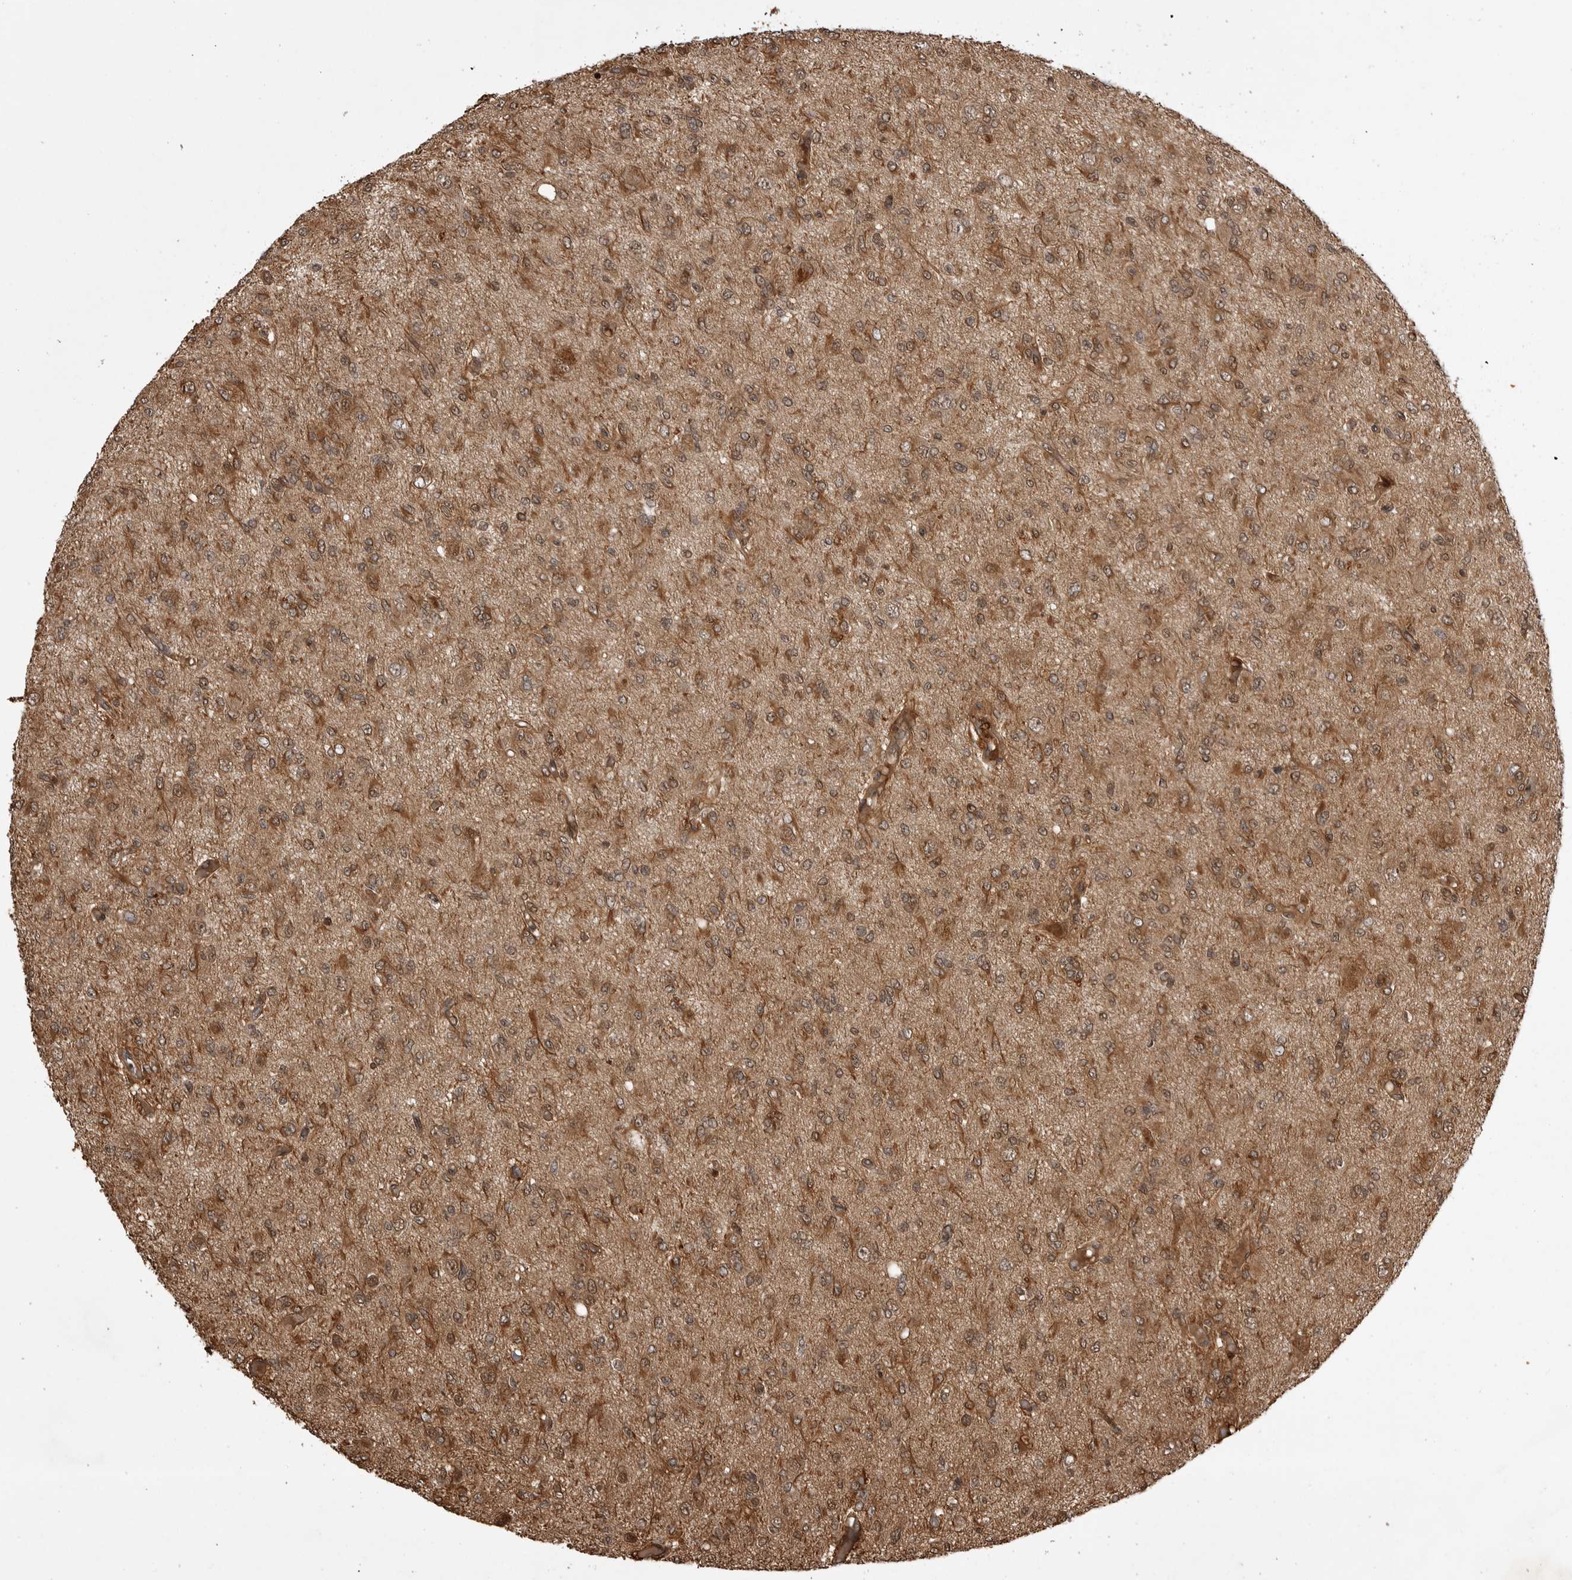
{"staining": {"intensity": "moderate", "quantity": ">75%", "location": "cytoplasmic/membranous"}, "tissue": "glioma", "cell_type": "Tumor cells", "image_type": "cancer", "snomed": [{"axis": "morphology", "description": "Glioma, malignant, High grade"}, {"axis": "topography", "description": "Brain"}], "caption": "Immunohistochemistry (DAB (3,3'-diaminobenzidine)) staining of human malignant glioma (high-grade) demonstrates moderate cytoplasmic/membranous protein staining in about >75% of tumor cells.", "gene": "AKAP7", "patient": {"sex": "female", "age": 59}}